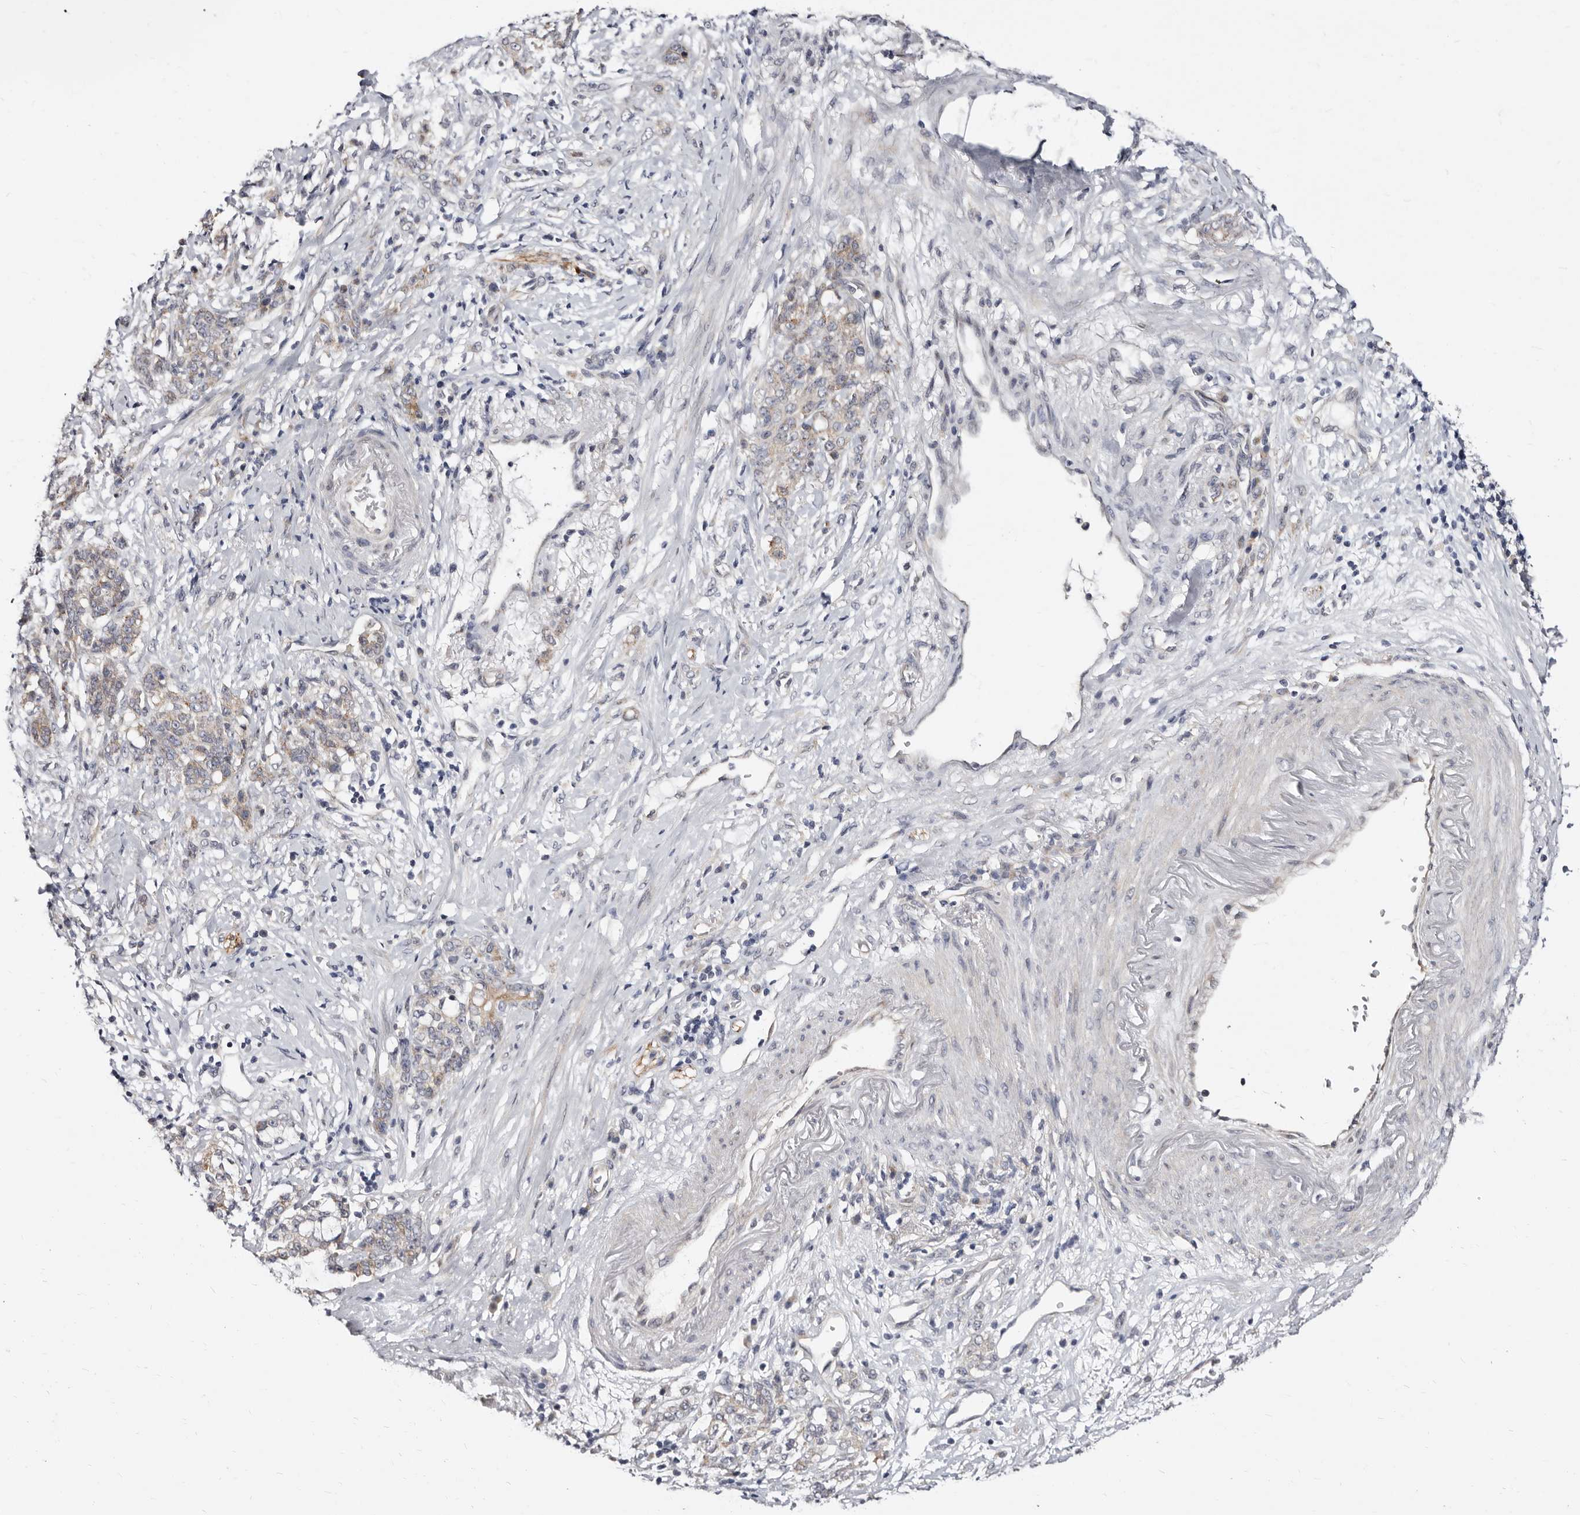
{"staining": {"intensity": "weak", "quantity": "25%-75%", "location": "cytoplasmic/membranous"}, "tissue": "stomach cancer", "cell_type": "Tumor cells", "image_type": "cancer", "snomed": [{"axis": "morphology", "description": "Adenocarcinoma, NOS"}, {"axis": "topography", "description": "Stomach, lower"}], "caption": "Immunohistochemical staining of human stomach cancer (adenocarcinoma) displays low levels of weak cytoplasmic/membranous positivity in approximately 25%-75% of tumor cells.", "gene": "KLHL4", "patient": {"sex": "male", "age": 88}}